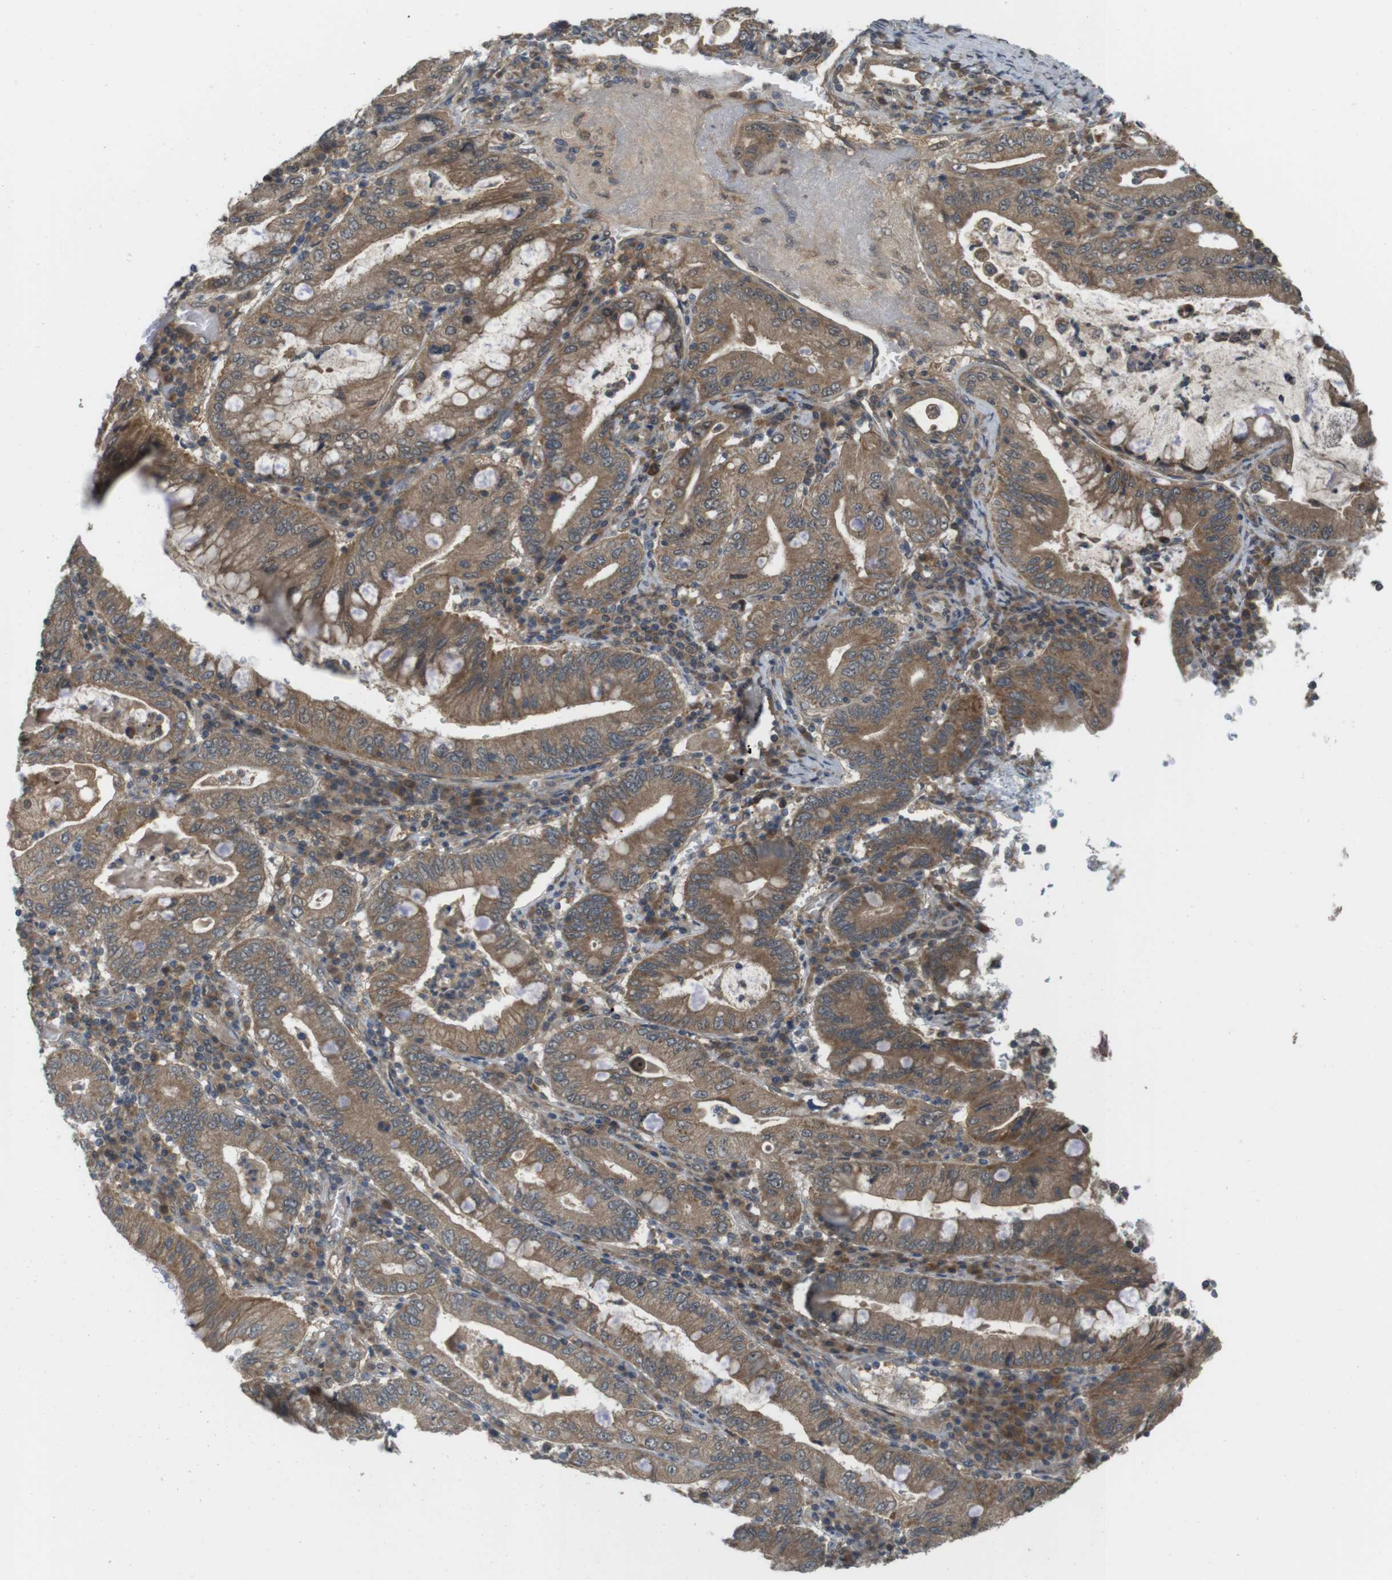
{"staining": {"intensity": "moderate", "quantity": ">75%", "location": "cytoplasmic/membranous"}, "tissue": "stomach cancer", "cell_type": "Tumor cells", "image_type": "cancer", "snomed": [{"axis": "morphology", "description": "Normal tissue, NOS"}, {"axis": "morphology", "description": "Adenocarcinoma, NOS"}, {"axis": "topography", "description": "Esophagus"}, {"axis": "topography", "description": "Stomach, upper"}, {"axis": "topography", "description": "Peripheral nerve tissue"}], "caption": "A brown stain highlights moderate cytoplasmic/membranous staining of a protein in human stomach adenocarcinoma tumor cells.", "gene": "RNF130", "patient": {"sex": "male", "age": 62}}